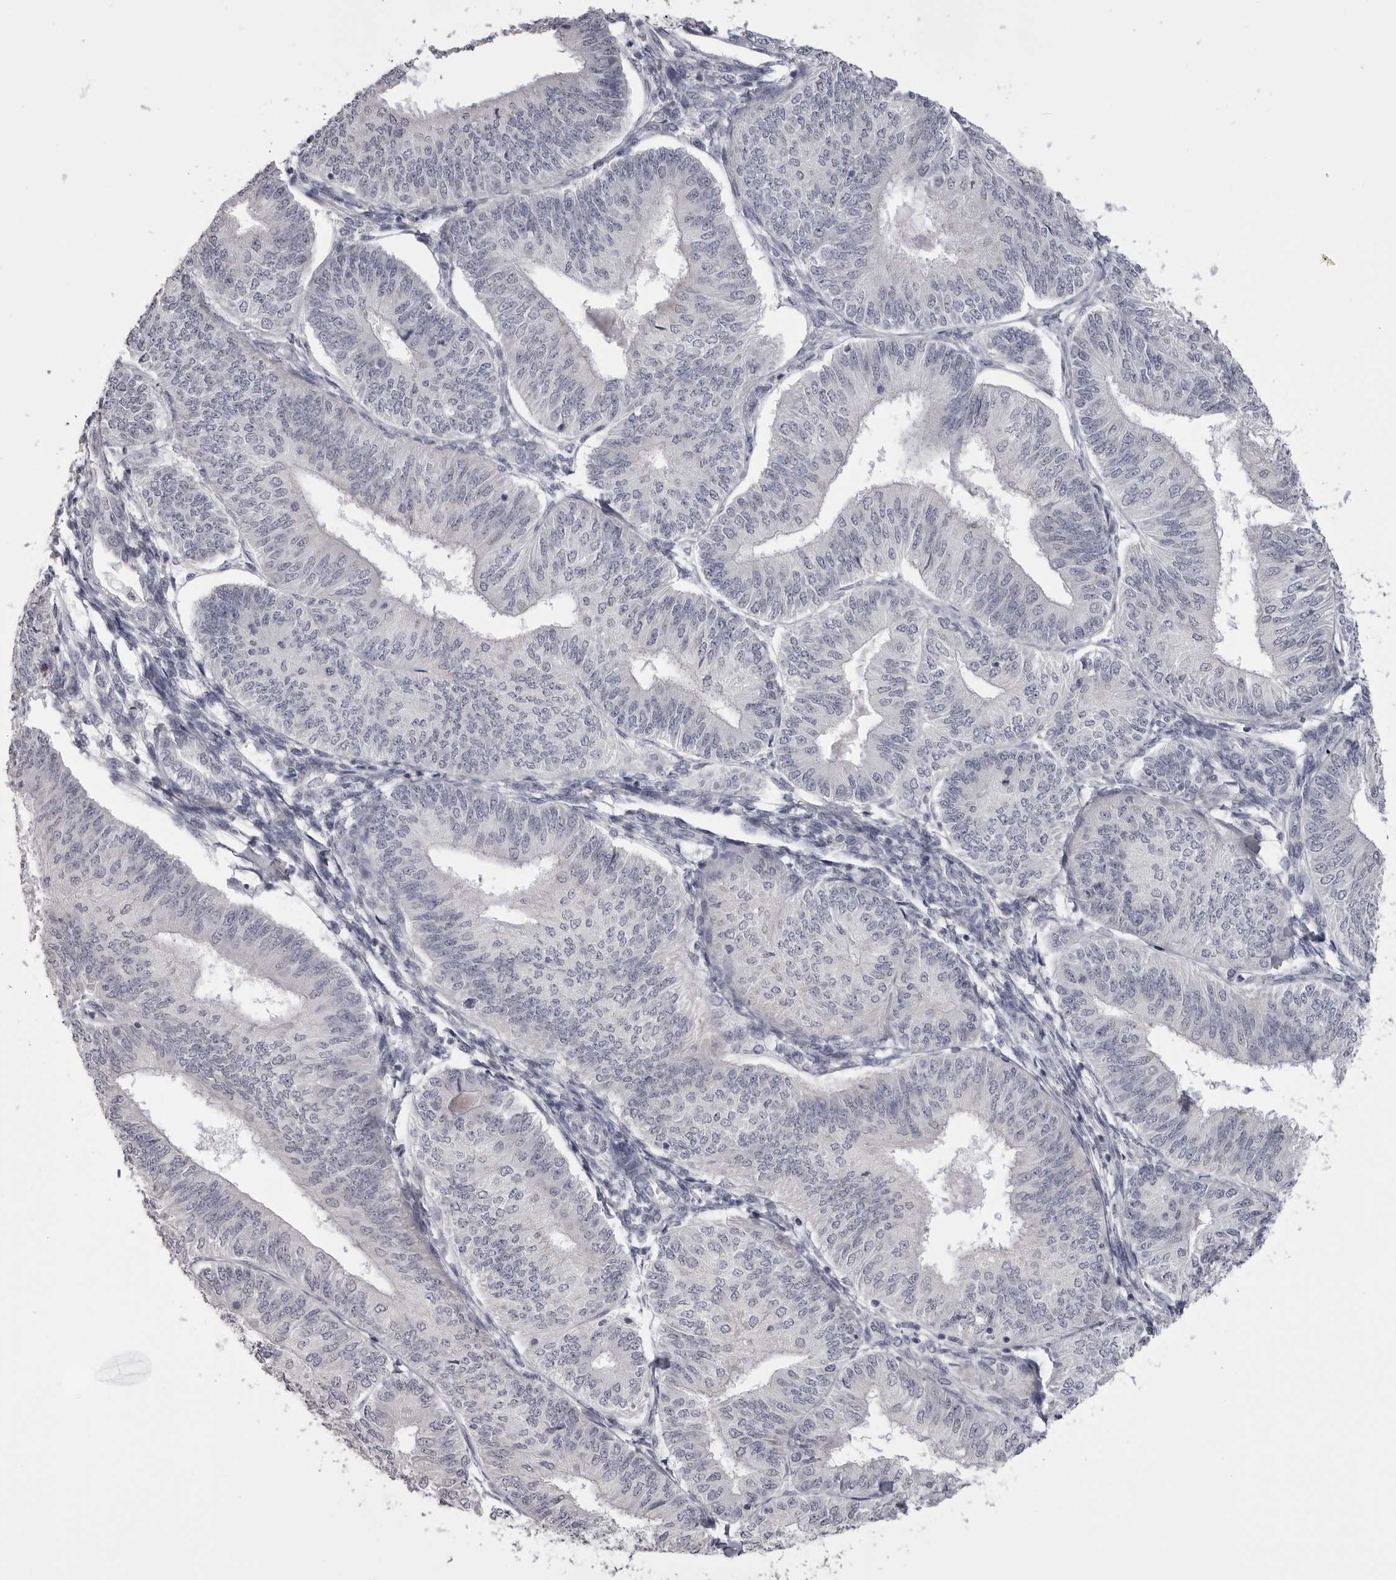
{"staining": {"intensity": "negative", "quantity": "none", "location": "none"}, "tissue": "endometrial cancer", "cell_type": "Tumor cells", "image_type": "cancer", "snomed": [{"axis": "morphology", "description": "Adenocarcinoma, NOS"}, {"axis": "topography", "description": "Endometrium"}], "caption": "Immunohistochemical staining of human adenocarcinoma (endometrial) displays no significant positivity in tumor cells. The staining is performed using DAB (3,3'-diaminobenzidine) brown chromogen with nuclei counter-stained in using hematoxylin.", "gene": "GPN2", "patient": {"sex": "female", "age": 58}}